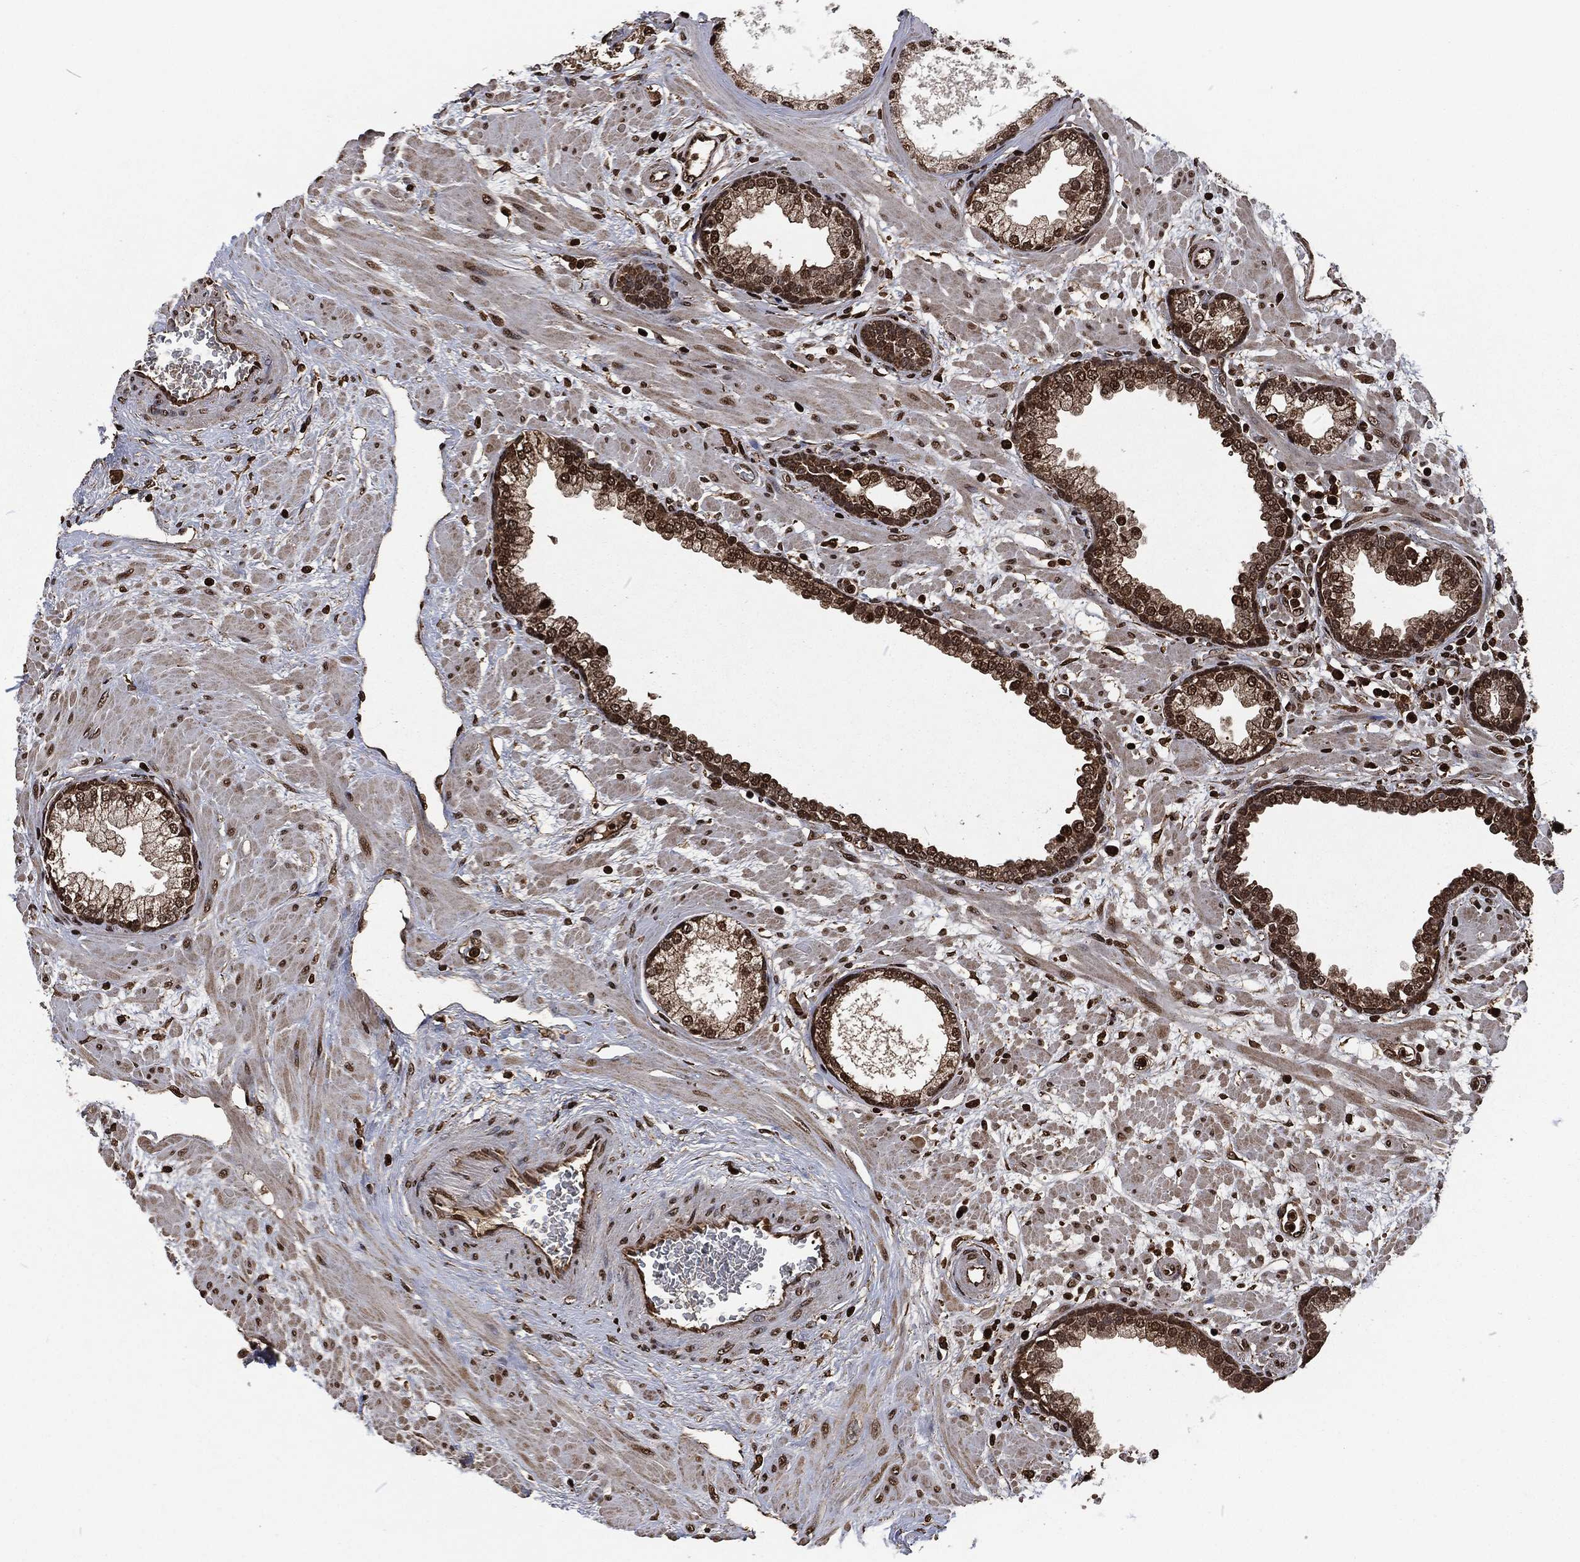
{"staining": {"intensity": "strong", "quantity": "25%-75%", "location": "nuclear"}, "tissue": "prostate", "cell_type": "Glandular cells", "image_type": "normal", "snomed": [{"axis": "morphology", "description": "Normal tissue, NOS"}, {"axis": "topography", "description": "Prostate"}], "caption": "Prostate stained with a brown dye displays strong nuclear positive positivity in approximately 25%-75% of glandular cells.", "gene": "SNAI1", "patient": {"sex": "male", "age": 63}}